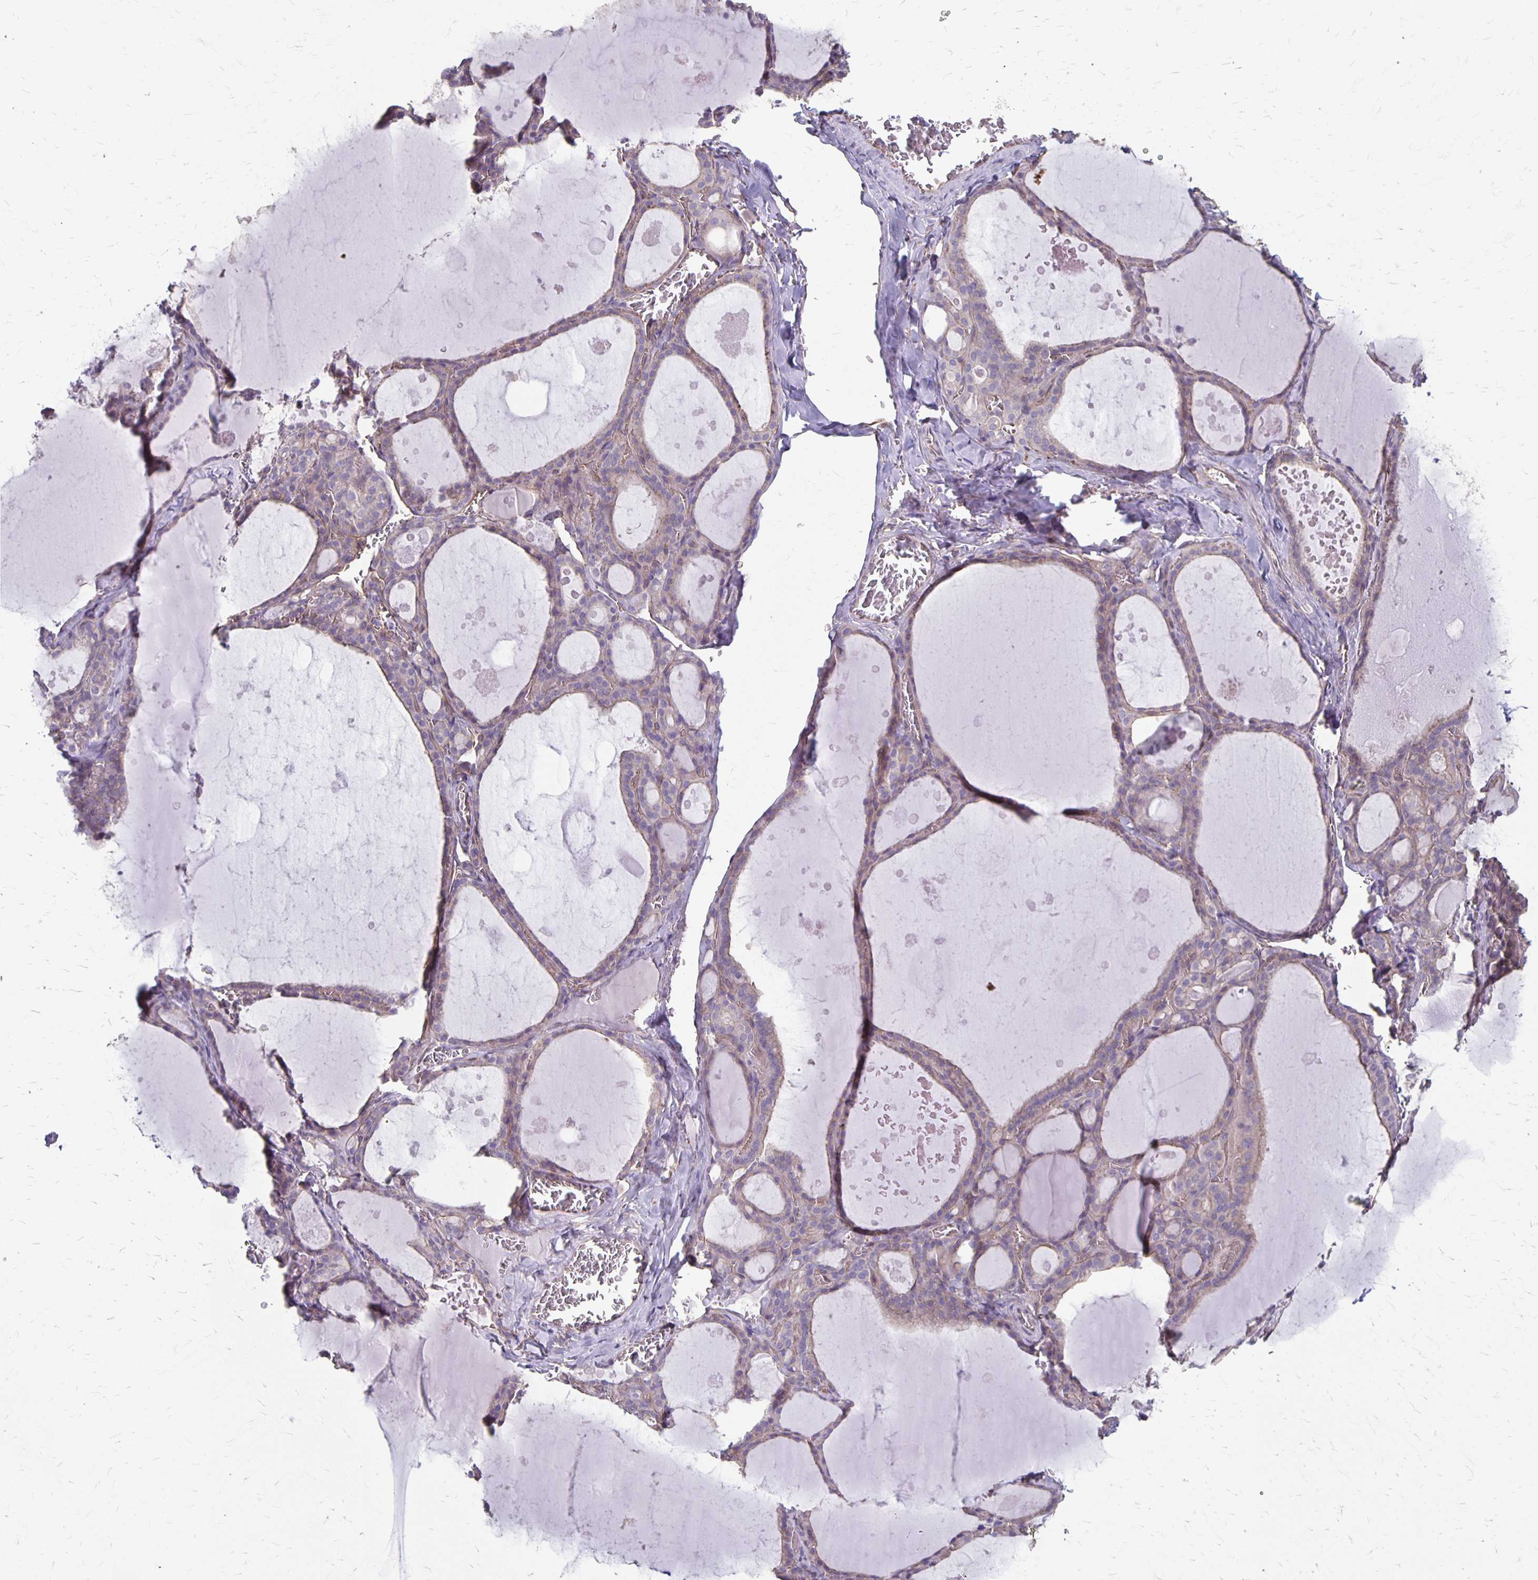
{"staining": {"intensity": "weak", "quantity": ">75%", "location": "cytoplasmic/membranous"}, "tissue": "thyroid gland", "cell_type": "Glandular cells", "image_type": "normal", "snomed": [{"axis": "morphology", "description": "Normal tissue, NOS"}, {"axis": "topography", "description": "Thyroid gland"}], "caption": "Thyroid gland stained with immunohistochemistry (IHC) shows weak cytoplasmic/membranous expression in about >75% of glandular cells.", "gene": "PPP1R3E", "patient": {"sex": "male", "age": 56}}